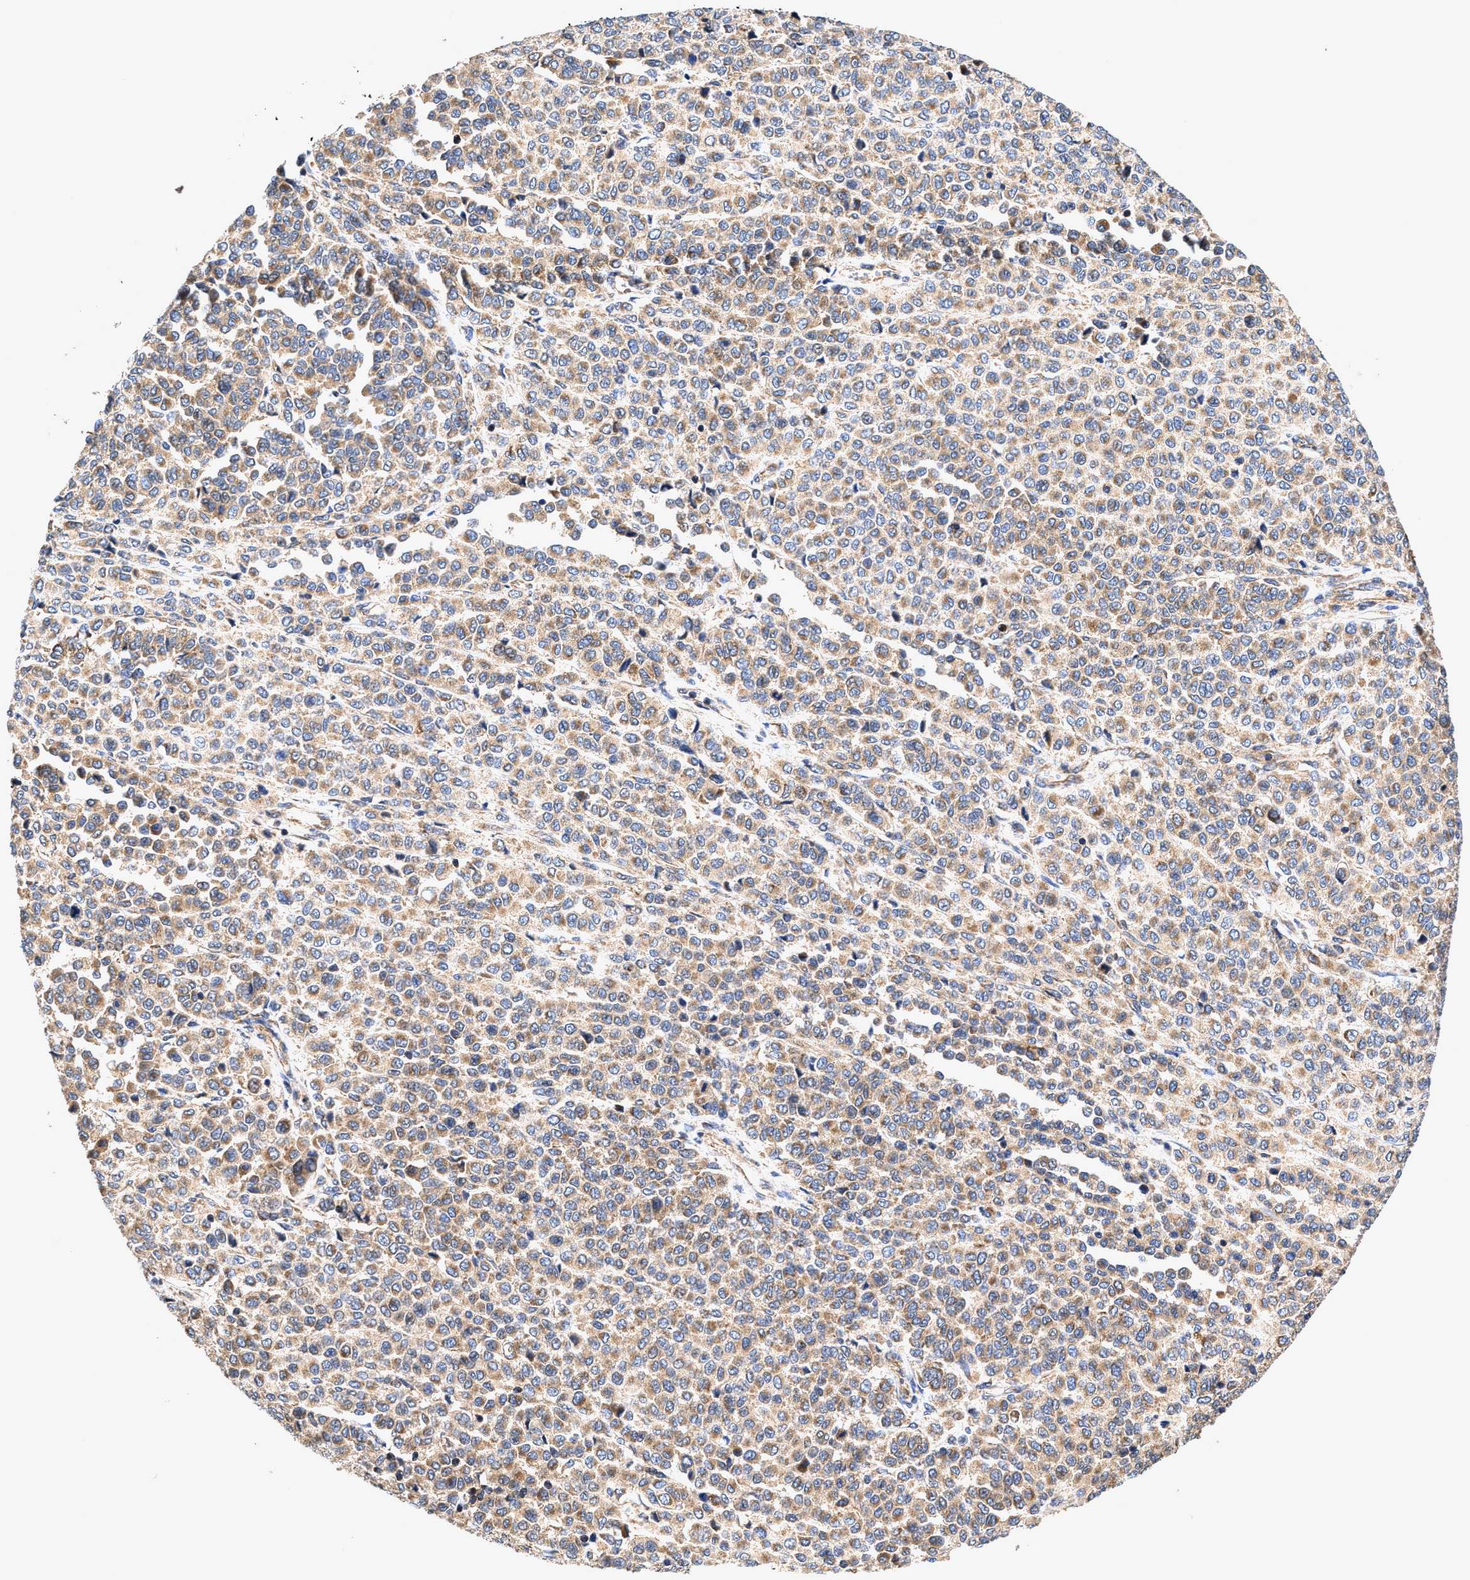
{"staining": {"intensity": "moderate", "quantity": ">75%", "location": "cytoplasmic/membranous"}, "tissue": "melanoma", "cell_type": "Tumor cells", "image_type": "cancer", "snomed": [{"axis": "morphology", "description": "Malignant melanoma, Metastatic site"}, {"axis": "topography", "description": "Pancreas"}], "caption": "Melanoma was stained to show a protein in brown. There is medium levels of moderate cytoplasmic/membranous positivity in about >75% of tumor cells. (Brightfield microscopy of DAB IHC at high magnification).", "gene": "EFNA4", "patient": {"sex": "female", "age": 30}}